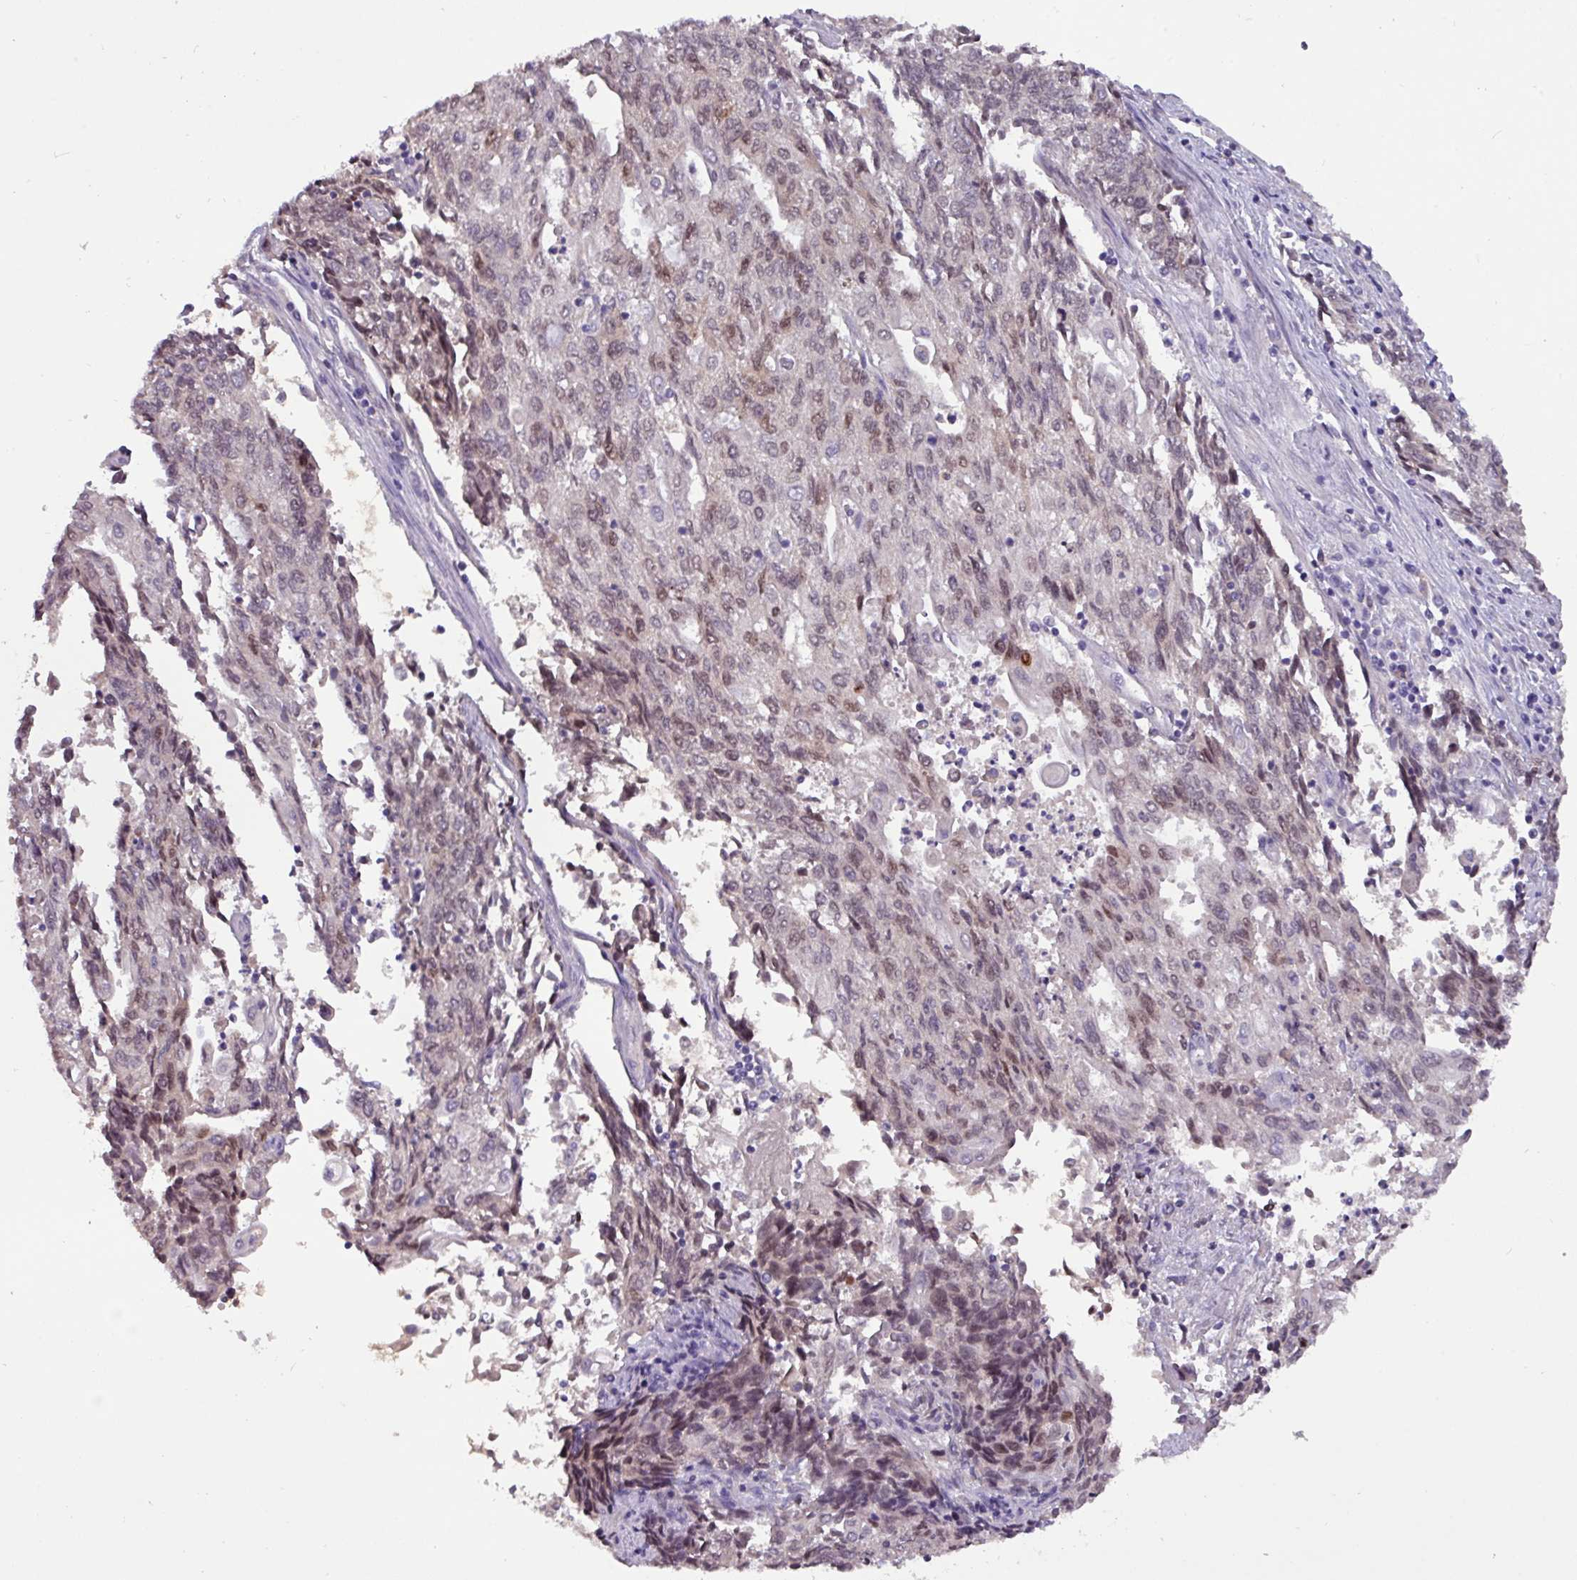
{"staining": {"intensity": "weak", "quantity": "25%-75%", "location": "nuclear"}, "tissue": "endometrial cancer", "cell_type": "Tumor cells", "image_type": "cancer", "snomed": [{"axis": "morphology", "description": "Adenocarcinoma, NOS"}, {"axis": "topography", "description": "Endometrium"}], "caption": "Endometrial cancer (adenocarcinoma) tissue reveals weak nuclear positivity in approximately 25%-75% of tumor cells", "gene": "PAX8", "patient": {"sex": "female", "age": 54}}